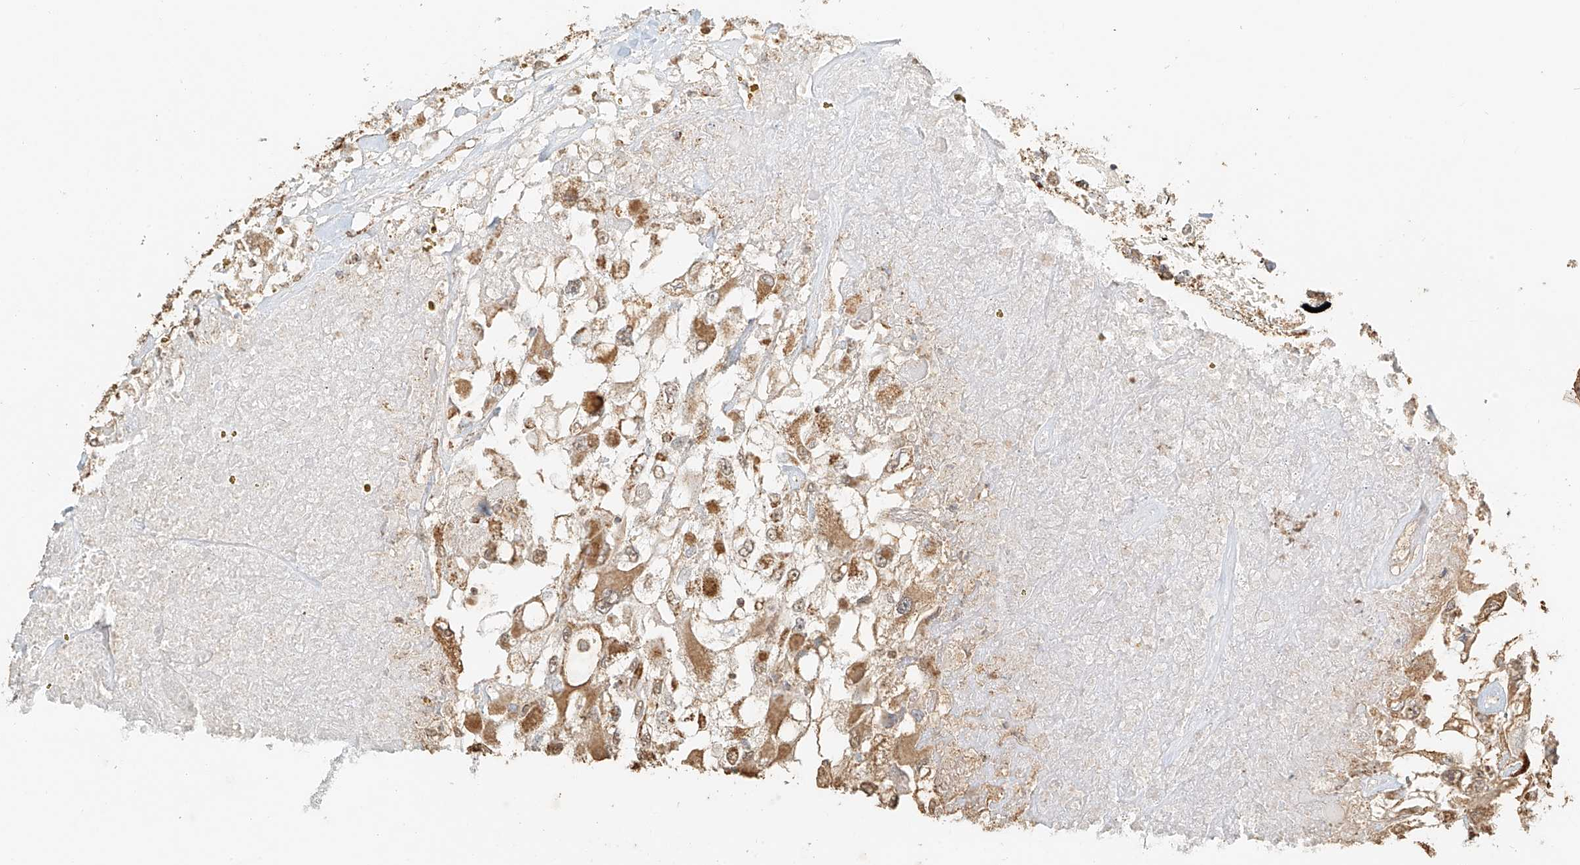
{"staining": {"intensity": "moderate", "quantity": ">75%", "location": "cytoplasmic/membranous"}, "tissue": "renal cancer", "cell_type": "Tumor cells", "image_type": "cancer", "snomed": [{"axis": "morphology", "description": "Adenocarcinoma, NOS"}, {"axis": "topography", "description": "Kidney"}], "caption": "Renal cancer (adenocarcinoma) stained for a protein (brown) demonstrates moderate cytoplasmic/membranous positive expression in approximately >75% of tumor cells.", "gene": "MIPEP", "patient": {"sex": "female", "age": 52}}